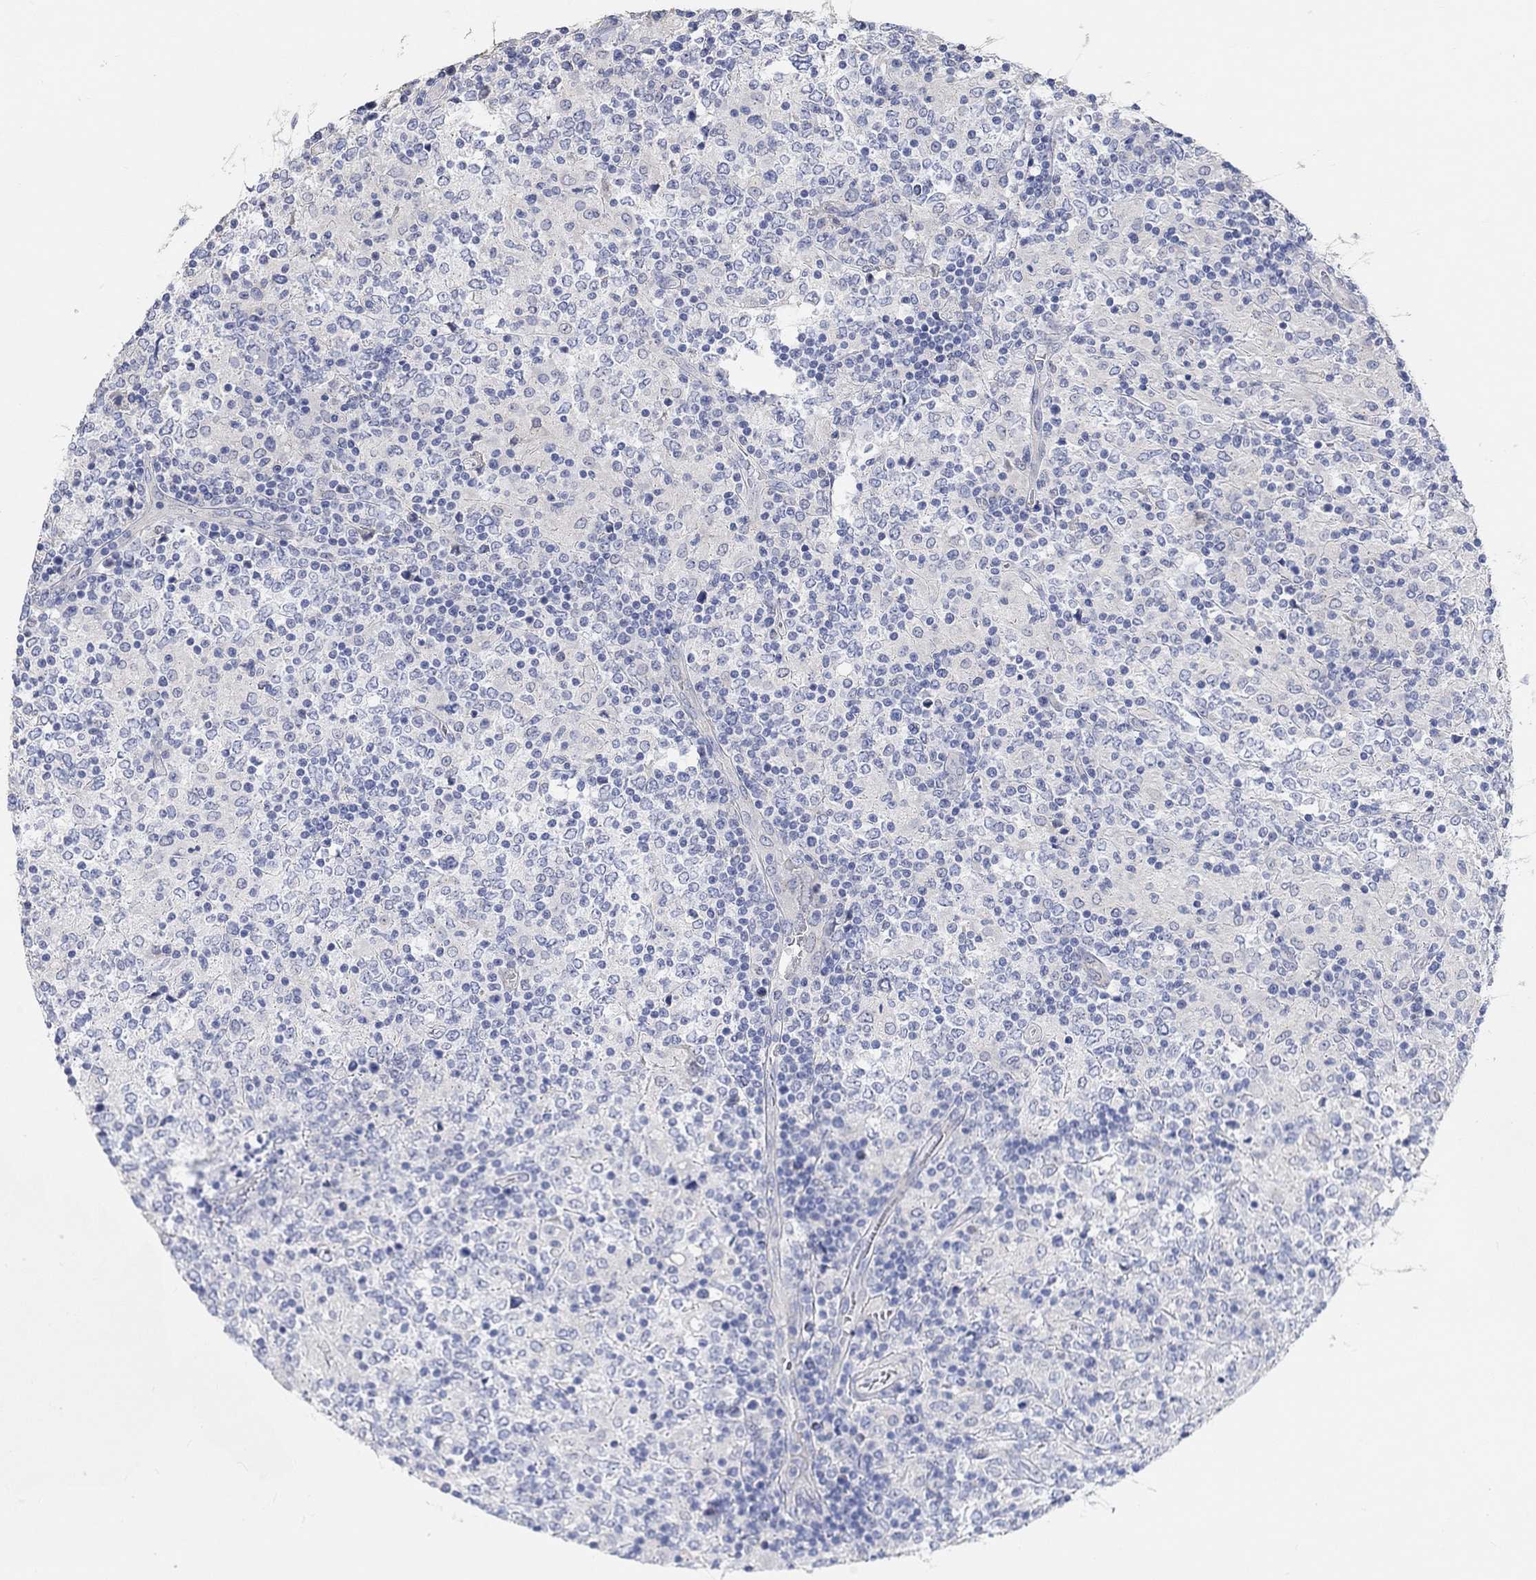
{"staining": {"intensity": "negative", "quantity": "none", "location": "none"}, "tissue": "lymphoma", "cell_type": "Tumor cells", "image_type": "cancer", "snomed": [{"axis": "morphology", "description": "Malignant lymphoma, non-Hodgkin's type, High grade"}, {"axis": "topography", "description": "Lymph node"}], "caption": "Immunohistochemical staining of malignant lymphoma, non-Hodgkin's type (high-grade) demonstrates no significant positivity in tumor cells. Nuclei are stained in blue.", "gene": "NLRP14", "patient": {"sex": "female", "age": 84}}